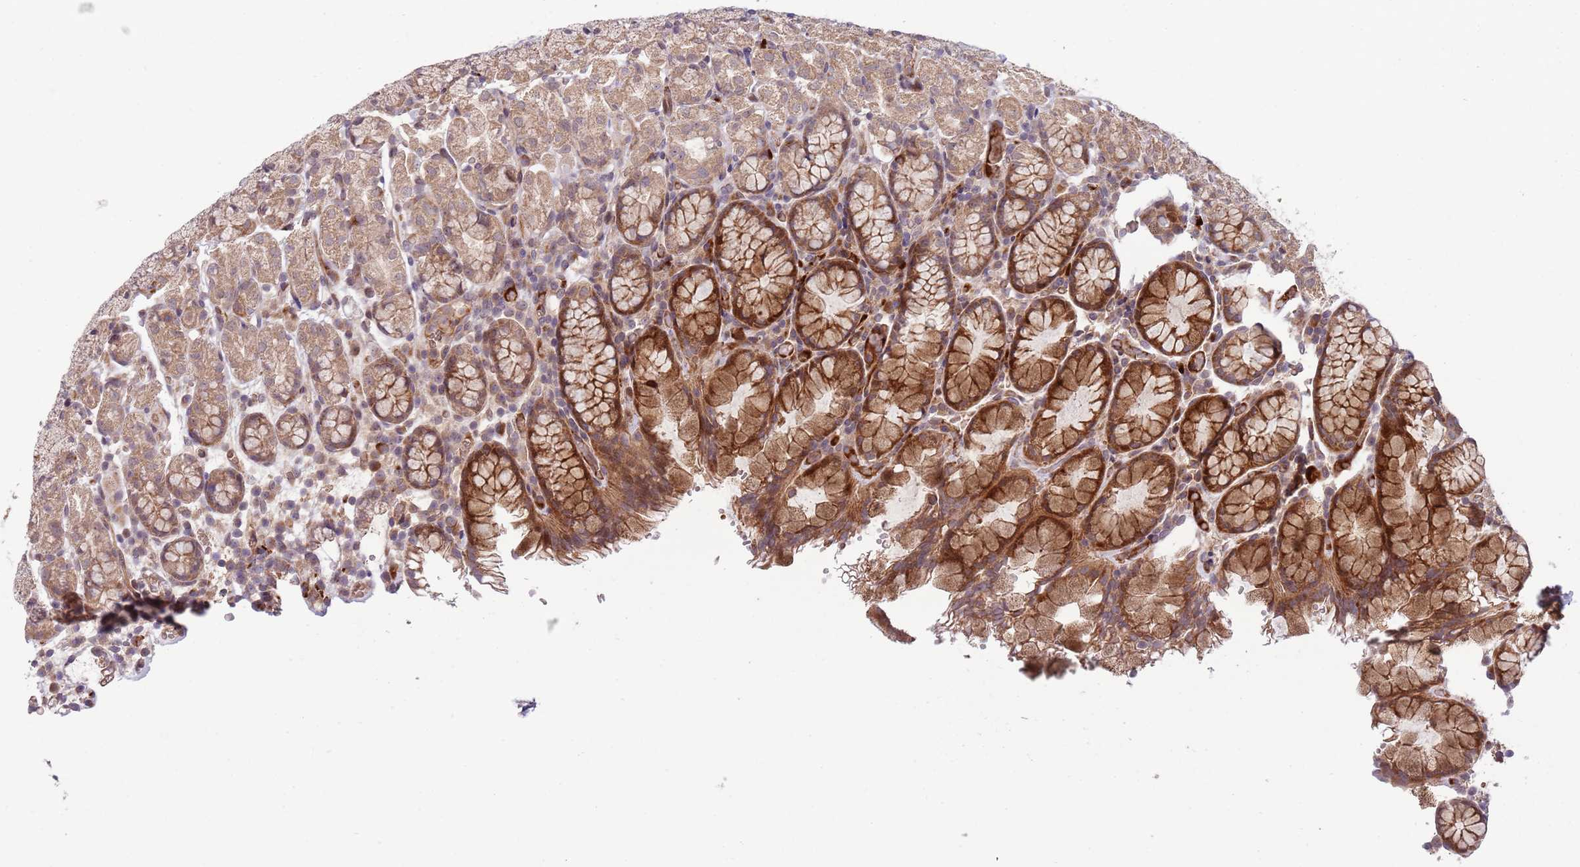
{"staining": {"intensity": "strong", "quantity": ">75%", "location": "cytoplasmic/membranous"}, "tissue": "stomach", "cell_type": "Glandular cells", "image_type": "normal", "snomed": [{"axis": "morphology", "description": "Normal tissue, NOS"}, {"axis": "topography", "description": "Stomach, upper"}, {"axis": "topography", "description": "Stomach"}], "caption": "Strong cytoplasmic/membranous protein staining is seen in about >75% of glandular cells in stomach.", "gene": "NT5DC4", "patient": {"sex": "male", "age": 62}}